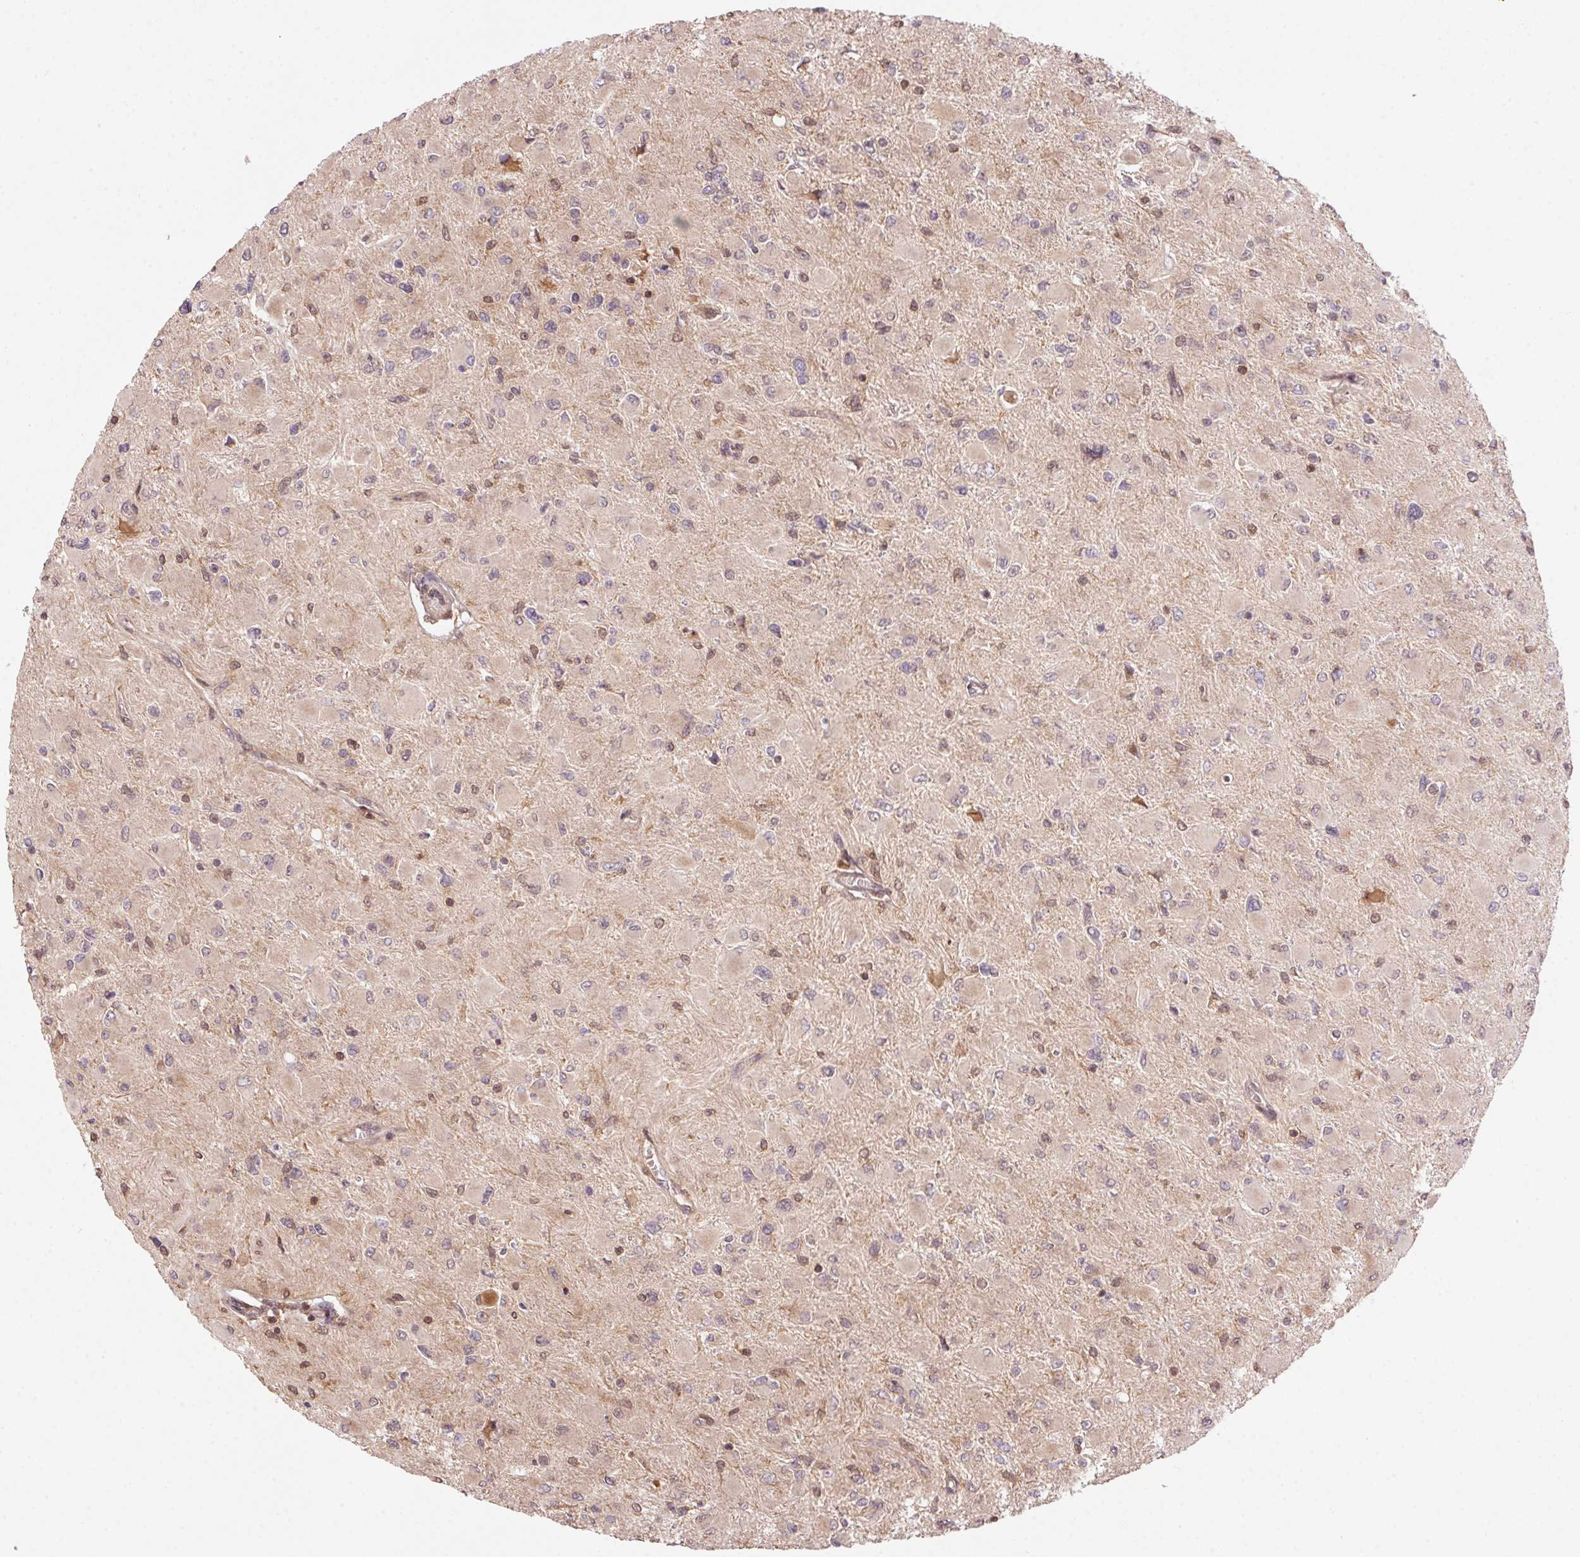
{"staining": {"intensity": "negative", "quantity": "none", "location": "none"}, "tissue": "glioma", "cell_type": "Tumor cells", "image_type": "cancer", "snomed": [{"axis": "morphology", "description": "Glioma, malignant, High grade"}, {"axis": "topography", "description": "Cerebral cortex"}], "caption": "Human malignant glioma (high-grade) stained for a protein using immunohistochemistry demonstrates no positivity in tumor cells.", "gene": "MEX3D", "patient": {"sex": "female", "age": 36}}